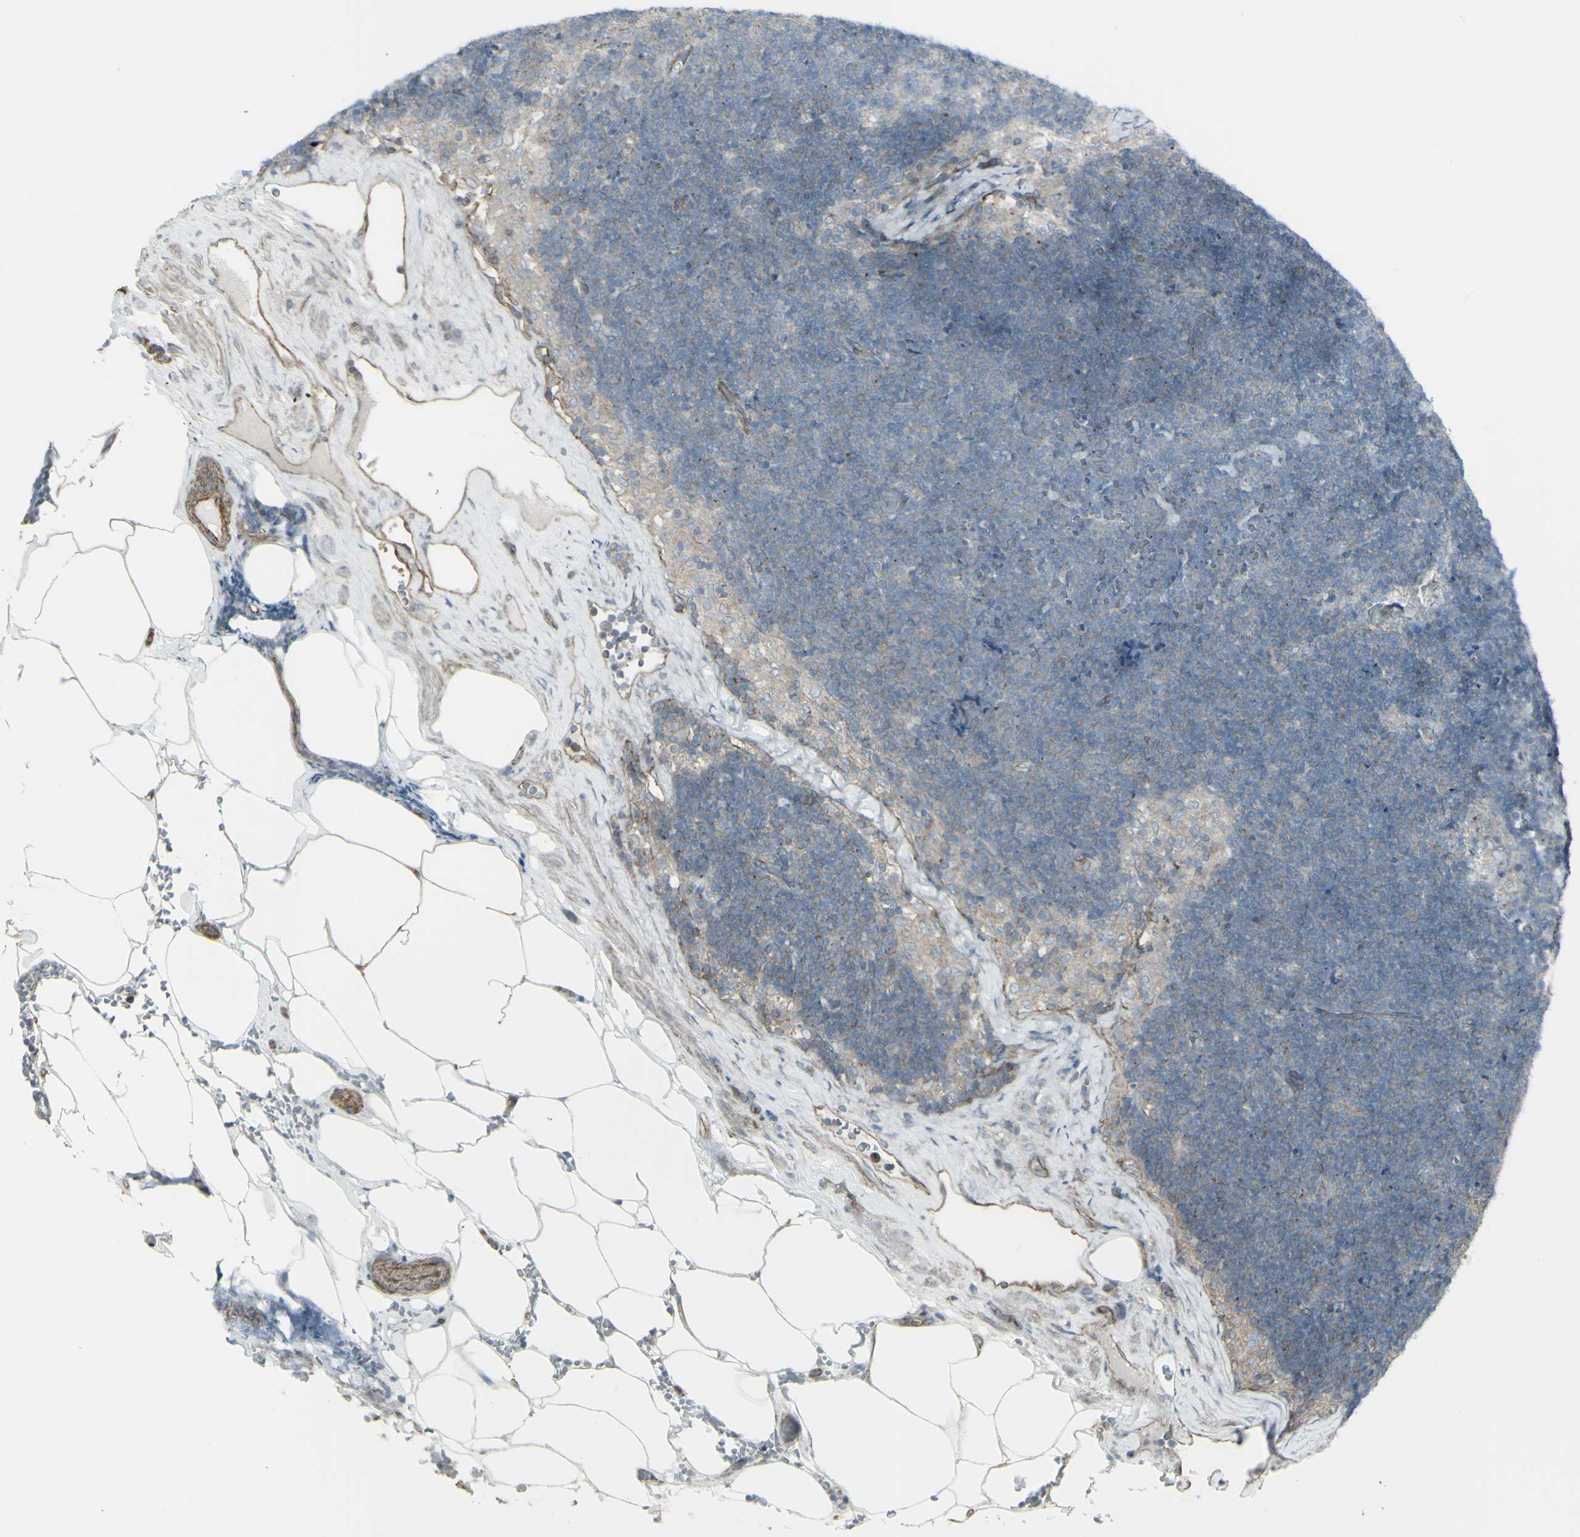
{"staining": {"intensity": "moderate", "quantity": "25%-75%", "location": "cytoplasmic/membranous"}, "tissue": "lymph node", "cell_type": "Germinal center cells", "image_type": "normal", "snomed": [{"axis": "morphology", "description": "Normal tissue, NOS"}, {"axis": "topography", "description": "Lymph node"}], "caption": "Immunohistochemical staining of unremarkable lymph node exhibits moderate cytoplasmic/membranous protein positivity in approximately 25%-75% of germinal center cells.", "gene": "GALNT6", "patient": {"sex": "male", "age": 63}}